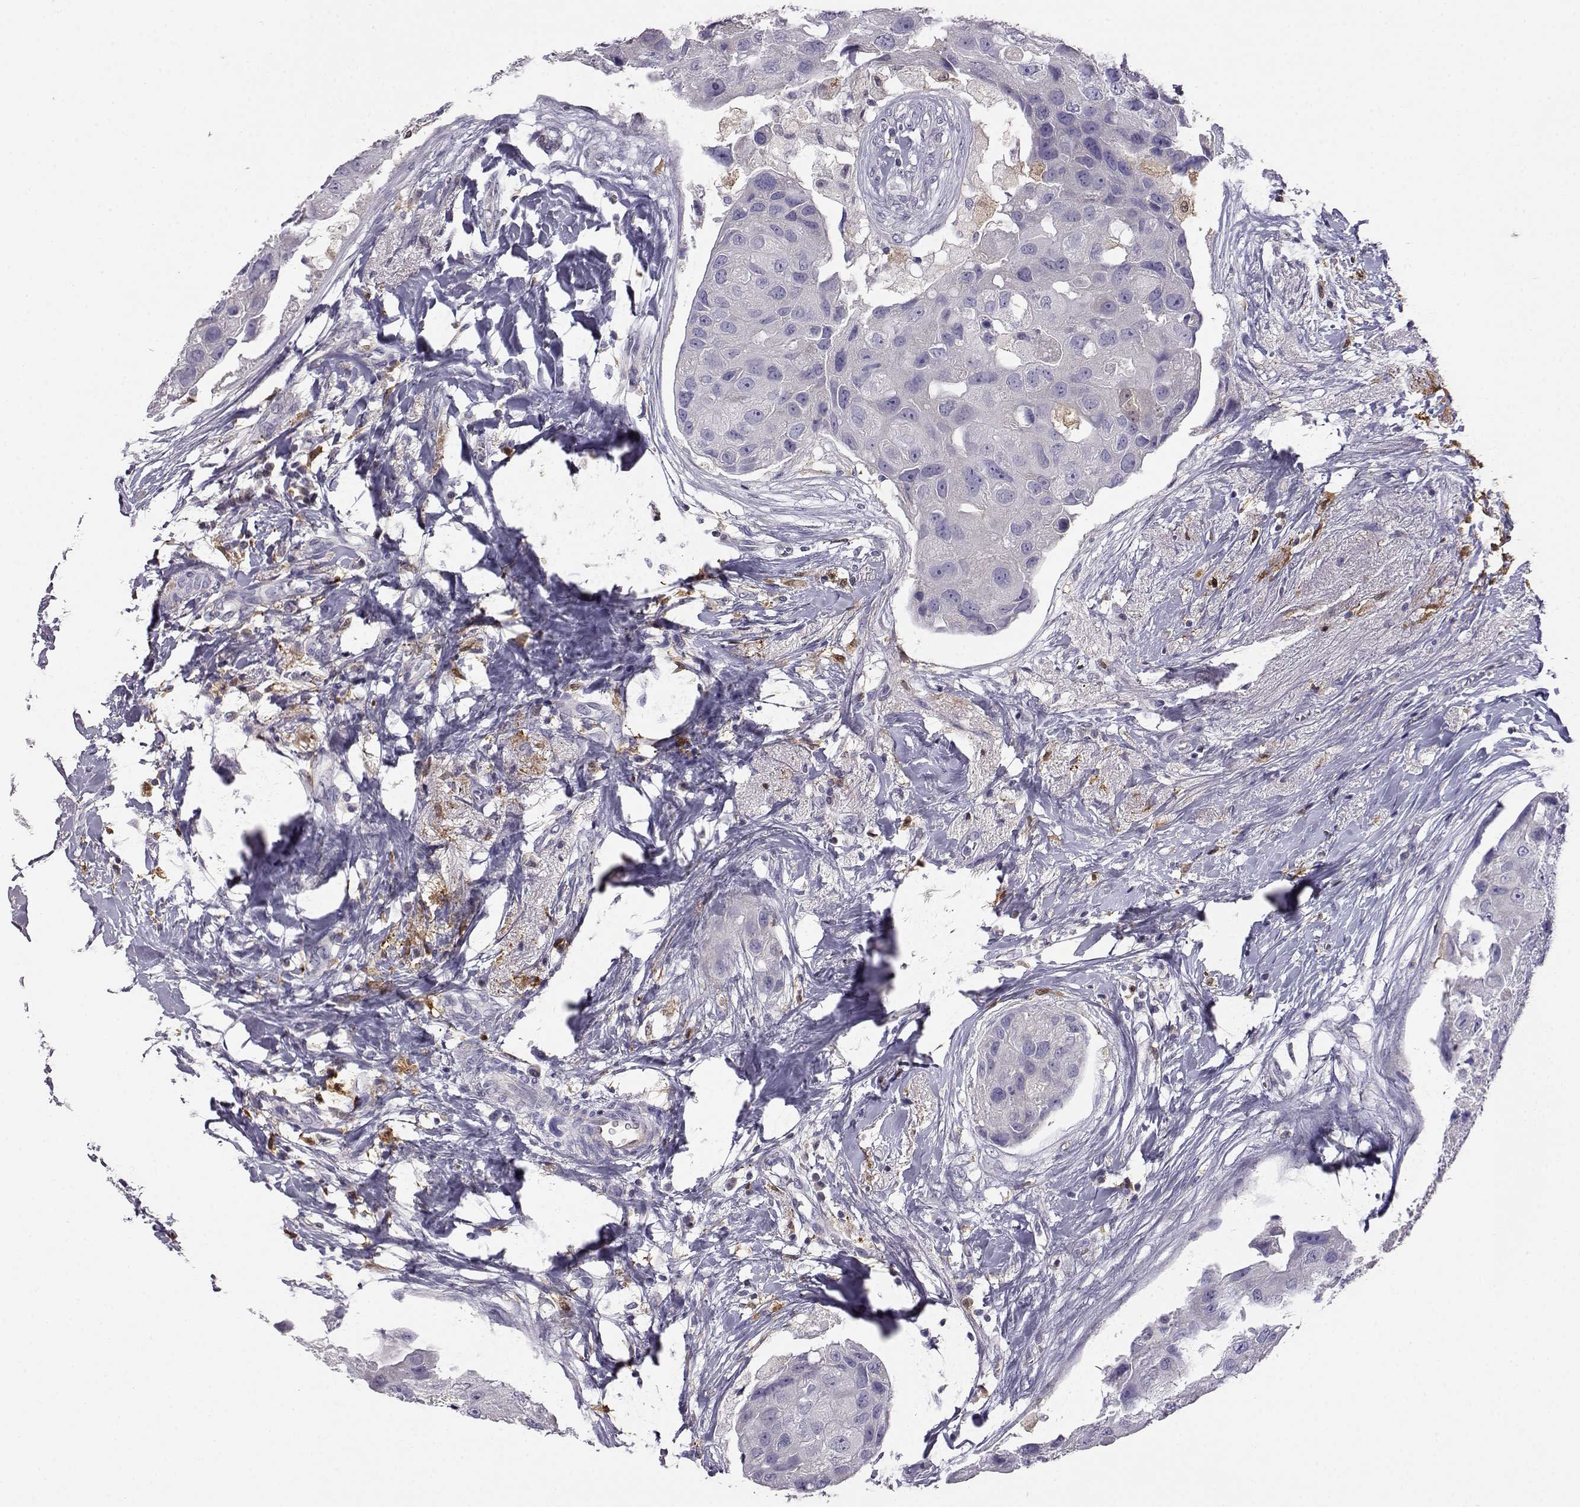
{"staining": {"intensity": "negative", "quantity": "none", "location": "none"}, "tissue": "breast cancer", "cell_type": "Tumor cells", "image_type": "cancer", "snomed": [{"axis": "morphology", "description": "Duct carcinoma"}, {"axis": "topography", "description": "Breast"}], "caption": "High power microscopy micrograph of an immunohistochemistry (IHC) histopathology image of invasive ductal carcinoma (breast), revealing no significant expression in tumor cells.", "gene": "AKR1B1", "patient": {"sex": "female", "age": 43}}